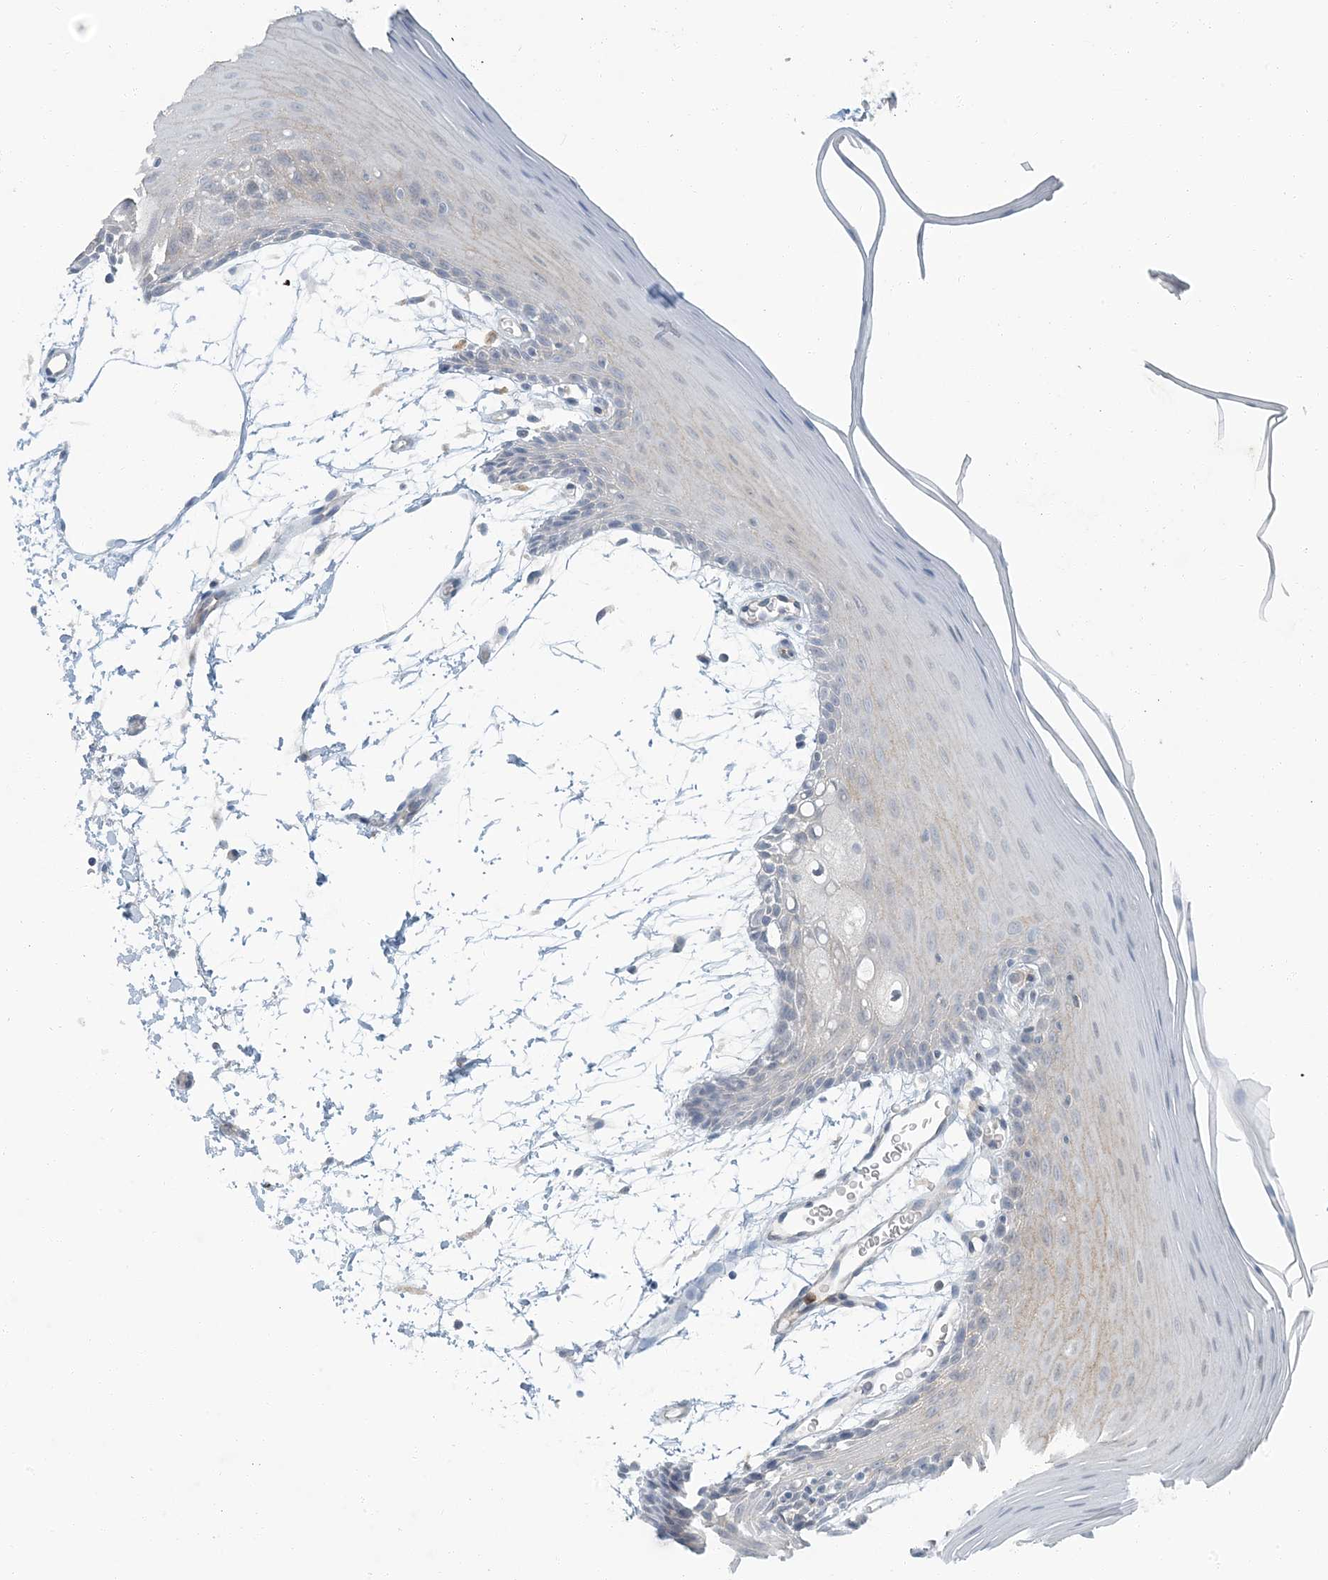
{"staining": {"intensity": "moderate", "quantity": "<25%", "location": "cytoplasmic/membranous"}, "tissue": "oral mucosa", "cell_type": "Squamous epithelial cells", "image_type": "normal", "snomed": [{"axis": "morphology", "description": "Normal tissue, NOS"}, {"axis": "topography", "description": "Skeletal muscle"}, {"axis": "topography", "description": "Oral tissue"}, {"axis": "topography", "description": "Salivary gland"}, {"axis": "topography", "description": "Peripheral nerve tissue"}], "caption": "Immunohistochemical staining of normal human oral mucosa demonstrates low levels of moderate cytoplasmic/membranous positivity in approximately <25% of squamous epithelial cells.", "gene": "EPHA4", "patient": {"sex": "male", "age": 54}}